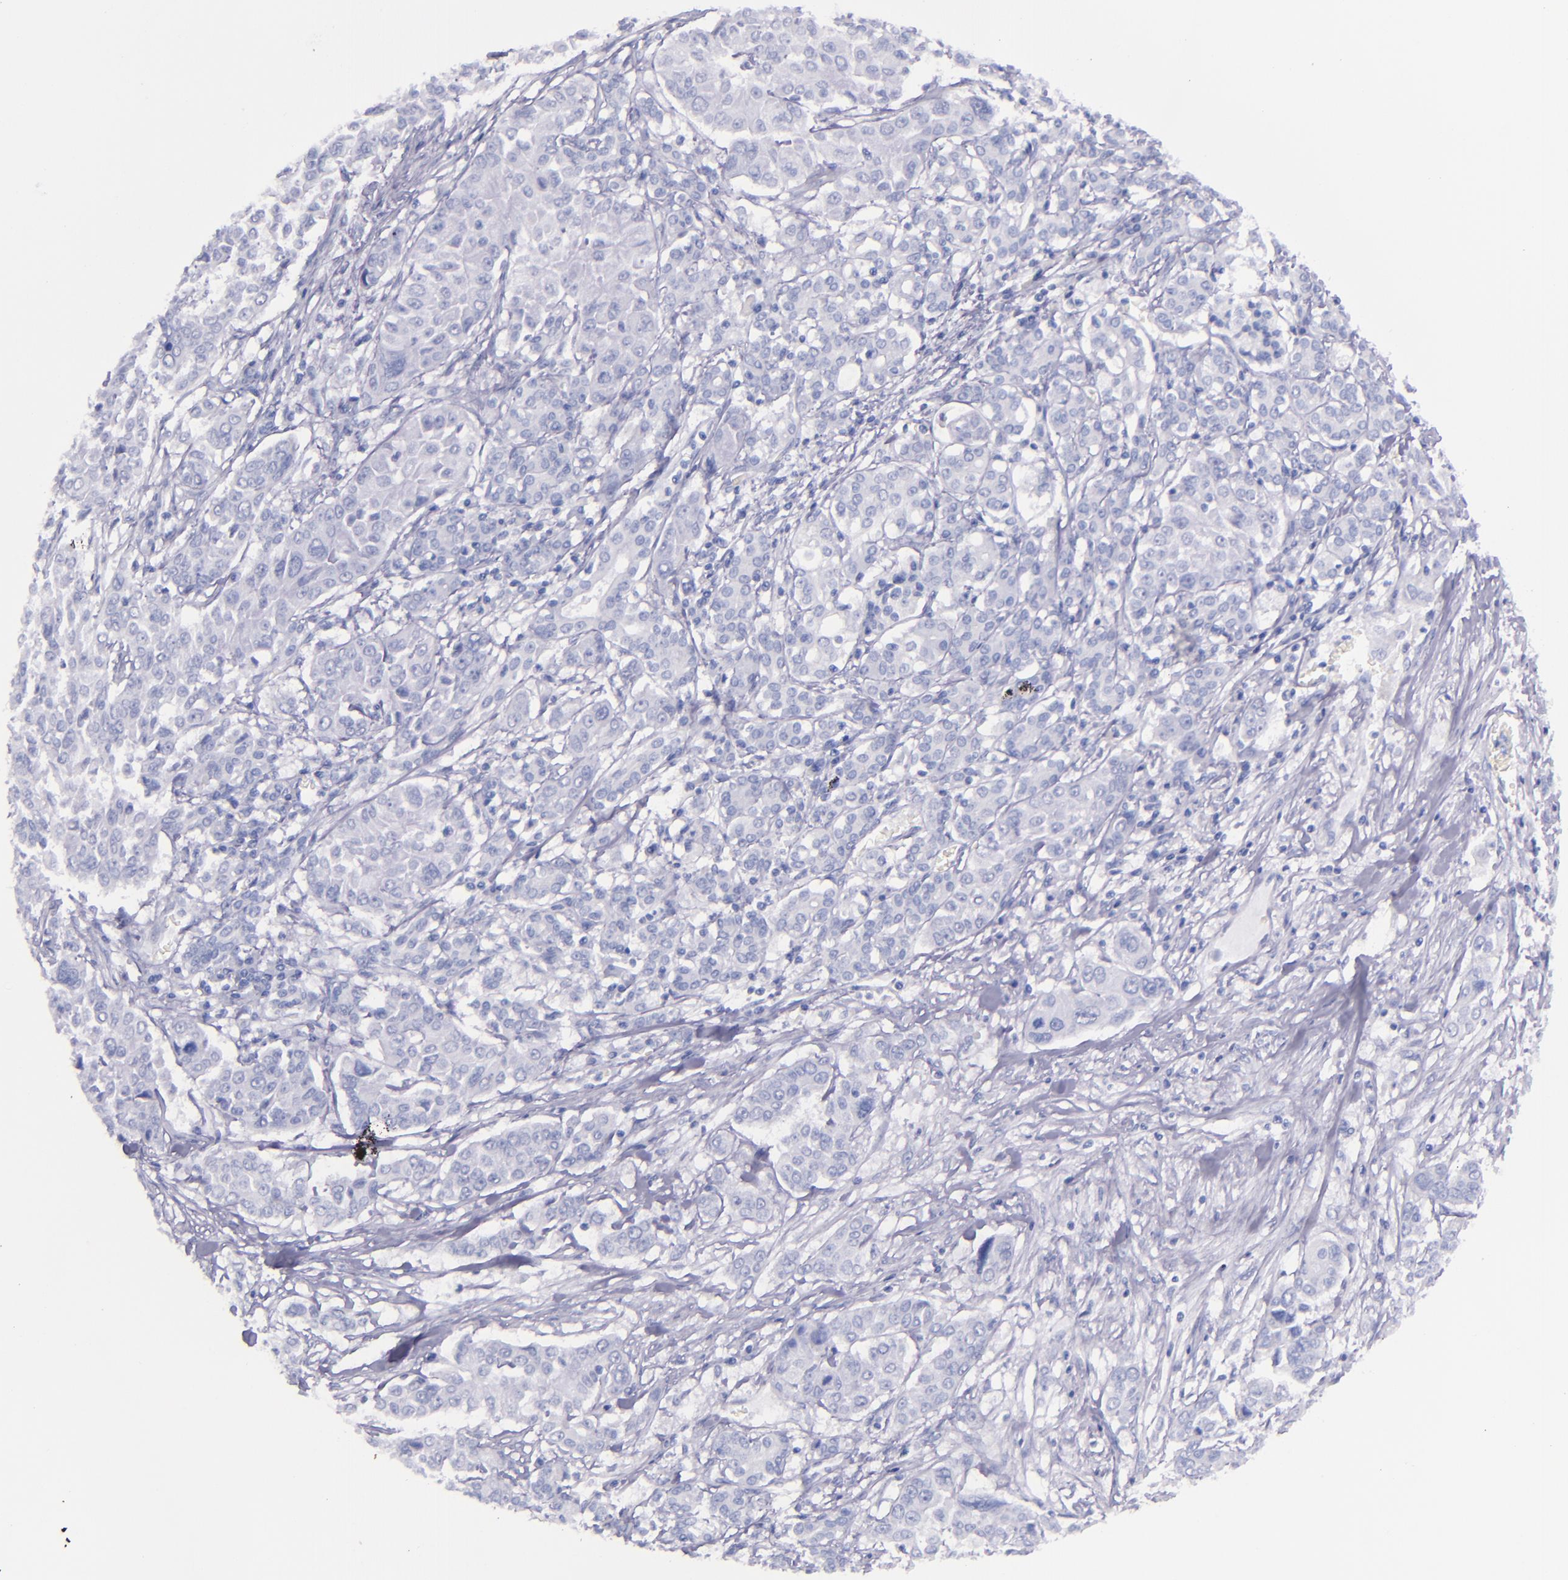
{"staining": {"intensity": "negative", "quantity": "none", "location": "none"}, "tissue": "pancreatic cancer", "cell_type": "Tumor cells", "image_type": "cancer", "snomed": [{"axis": "morphology", "description": "Adenocarcinoma, NOS"}, {"axis": "topography", "description": "Pancreas"}], "caption": "The IHC histopathology image has no significant staining in tumor cells of pancreatic cancer (adenocarcinoma) tissue. (Brightfield microscopy of DAB (3,3'-diaminobenzidine) IHC at high magnification).", "gene": "SFTPB", "patient": {"sex": "female", "age": 52}}